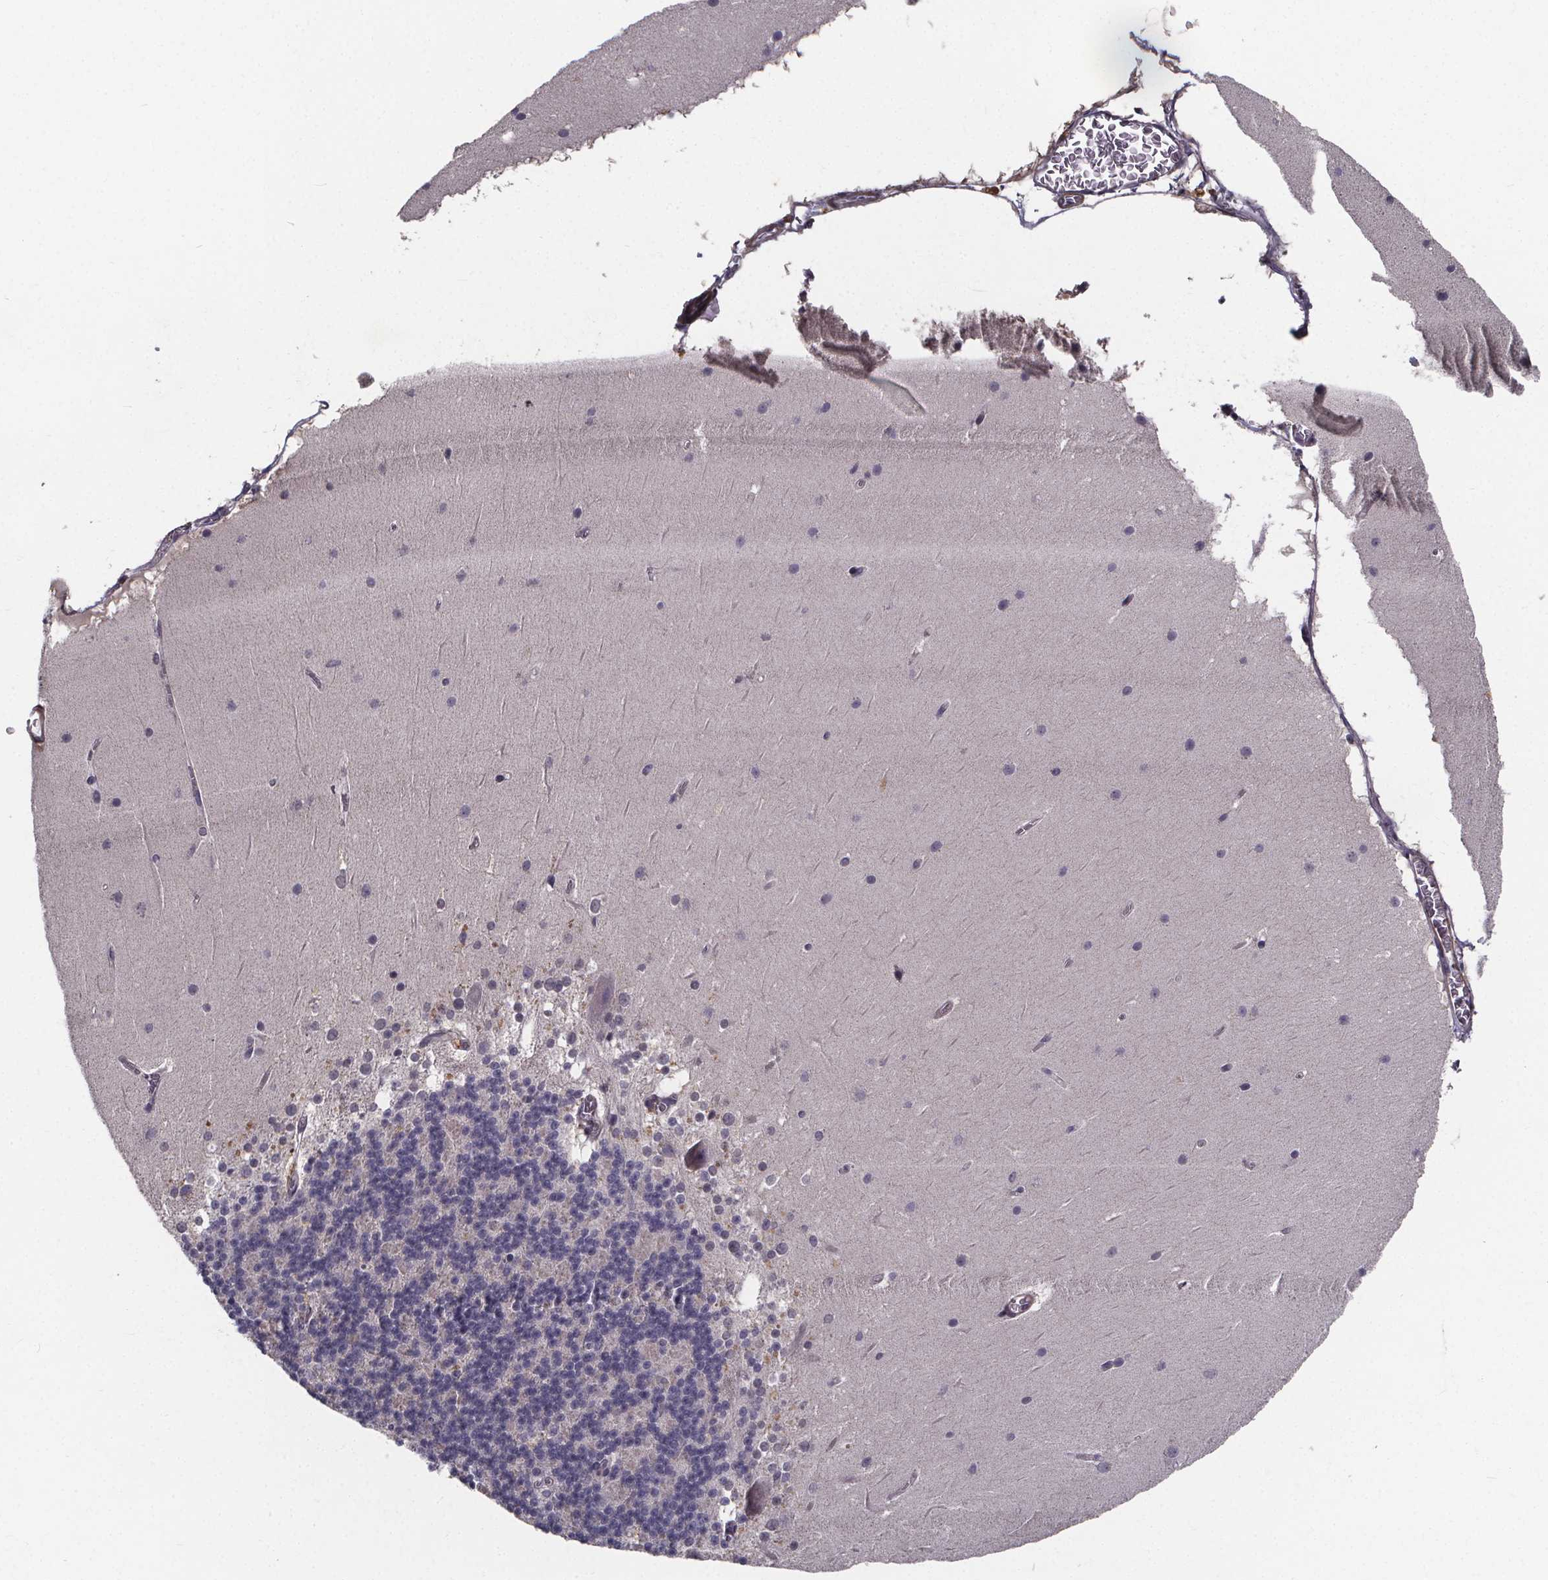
{"staining": {"intensity": "negative", "quantity": "none", "location": "none"}, "tissue": "cerebellum", "cell_type": "Cells in granular layer", "image_type": "normal", "snomed": [{"axis": "morphology", "description": "Normal tissue, NOS"}, {"axis": "topography", "description": "Cerebellum"}], "caption": "High magnification brightfield microscopy of normal cerebellum stained with DAB (brown) and counterstained with hematoxylin (blue): cells in granular layer show no significant staining.", "gene": "FBXW2", "patient": {"sex": "female", "age": 19}}